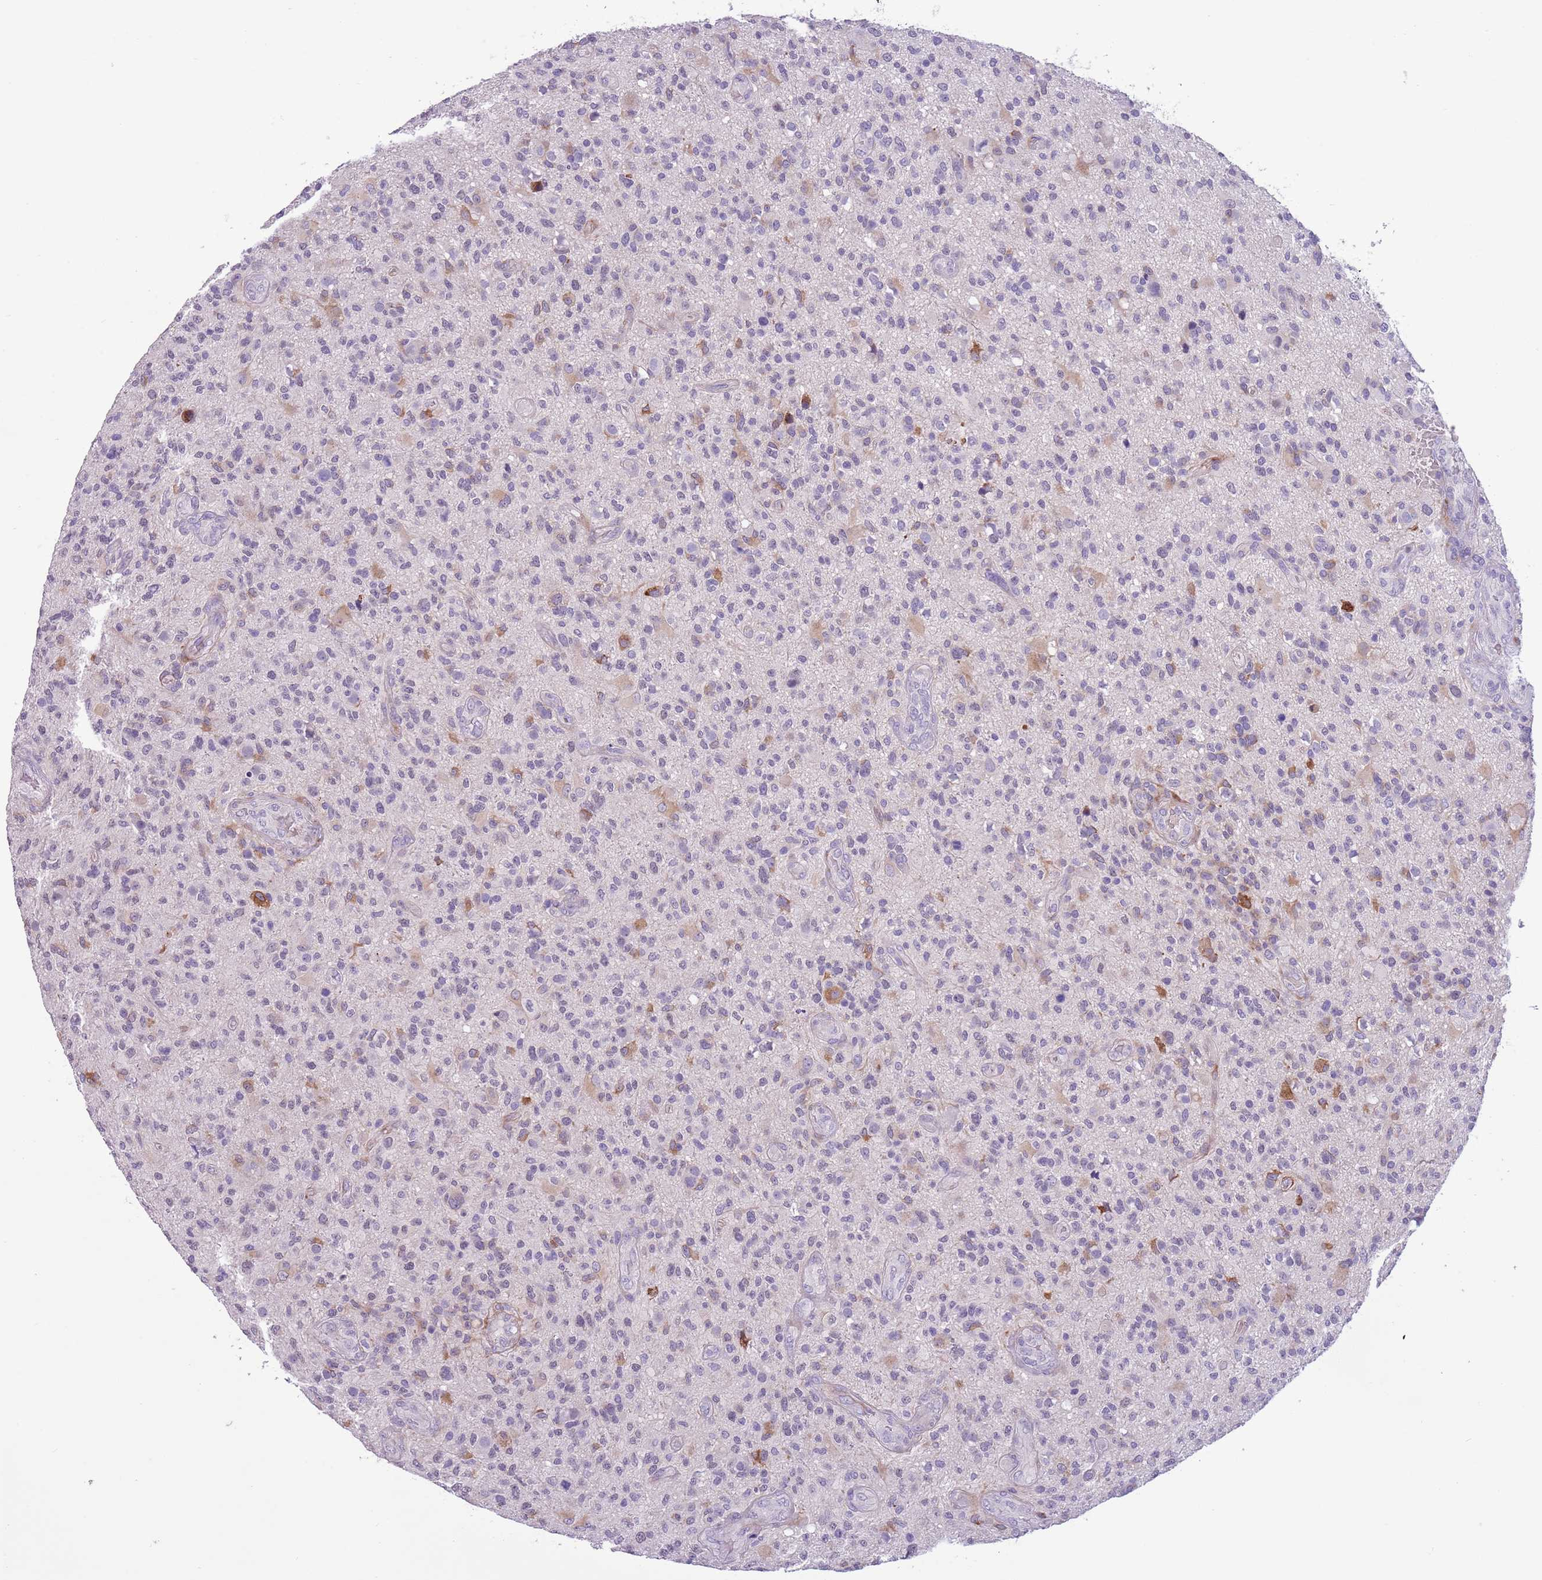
{"staining": {"intensity": "negative", "quantity": "none", "location": "none"}, "tissue": "glioma", "cell_type": "Tumor cells", "image_type": "cancer", "snomed": [{"axis": "morphology", "description": "Glioma, malignant, High grade"}, {"axis": "topography", "description": "Brain"}], "caption": "Micrograph shows no significant protein expression in tumor cells of malignant glioma (high-grade). (DAB (3,3'-diaminobenzidine) immunohistochemistry with hematoxylin counter stain).", "gene": "MRPL32", "patient": {"sex": "male", "age": 47}}